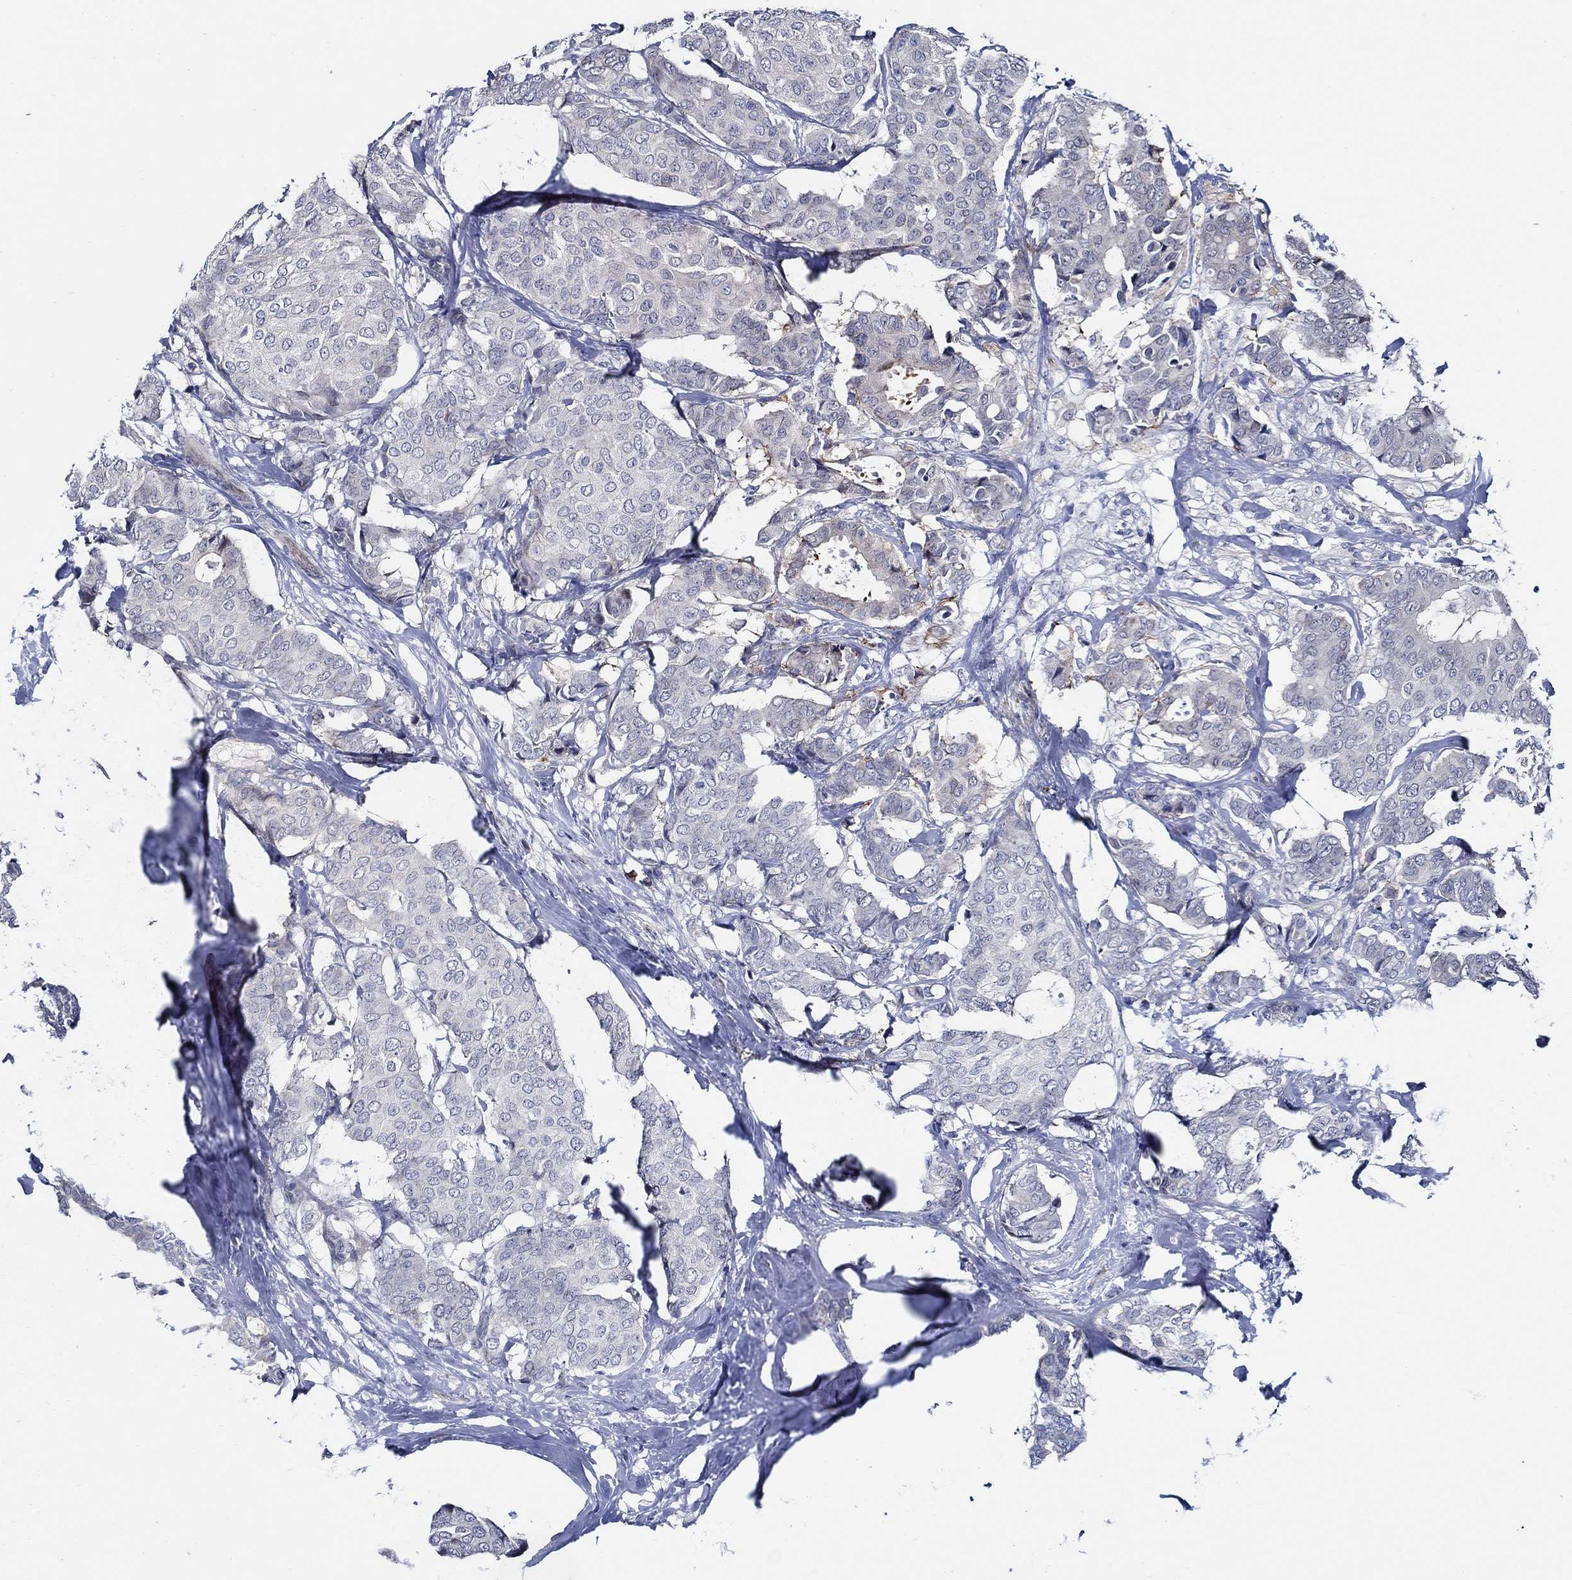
{"staining": {"intensity": "negative", "quantity": "none", "location": "none"}, "tissue": "breast cancer", "cell_type": "Tumor cells", "image_type": "cancer", "snomed": [{"axis": "morphology", "description": "Duct carcinoma"}, {"axis": "topography", "description": "Breast"}], "caption": "DAB (3,3'-diaminobenzidine) immunohistochemical staining of breast invasive ductal carcinoma exhibits no significant expression in tumor cells. (DAB immunohistochemistry with hematoxylin counter stain).", "gene": "C8orf48", "patient": {"sex": "female", "age": 75}}